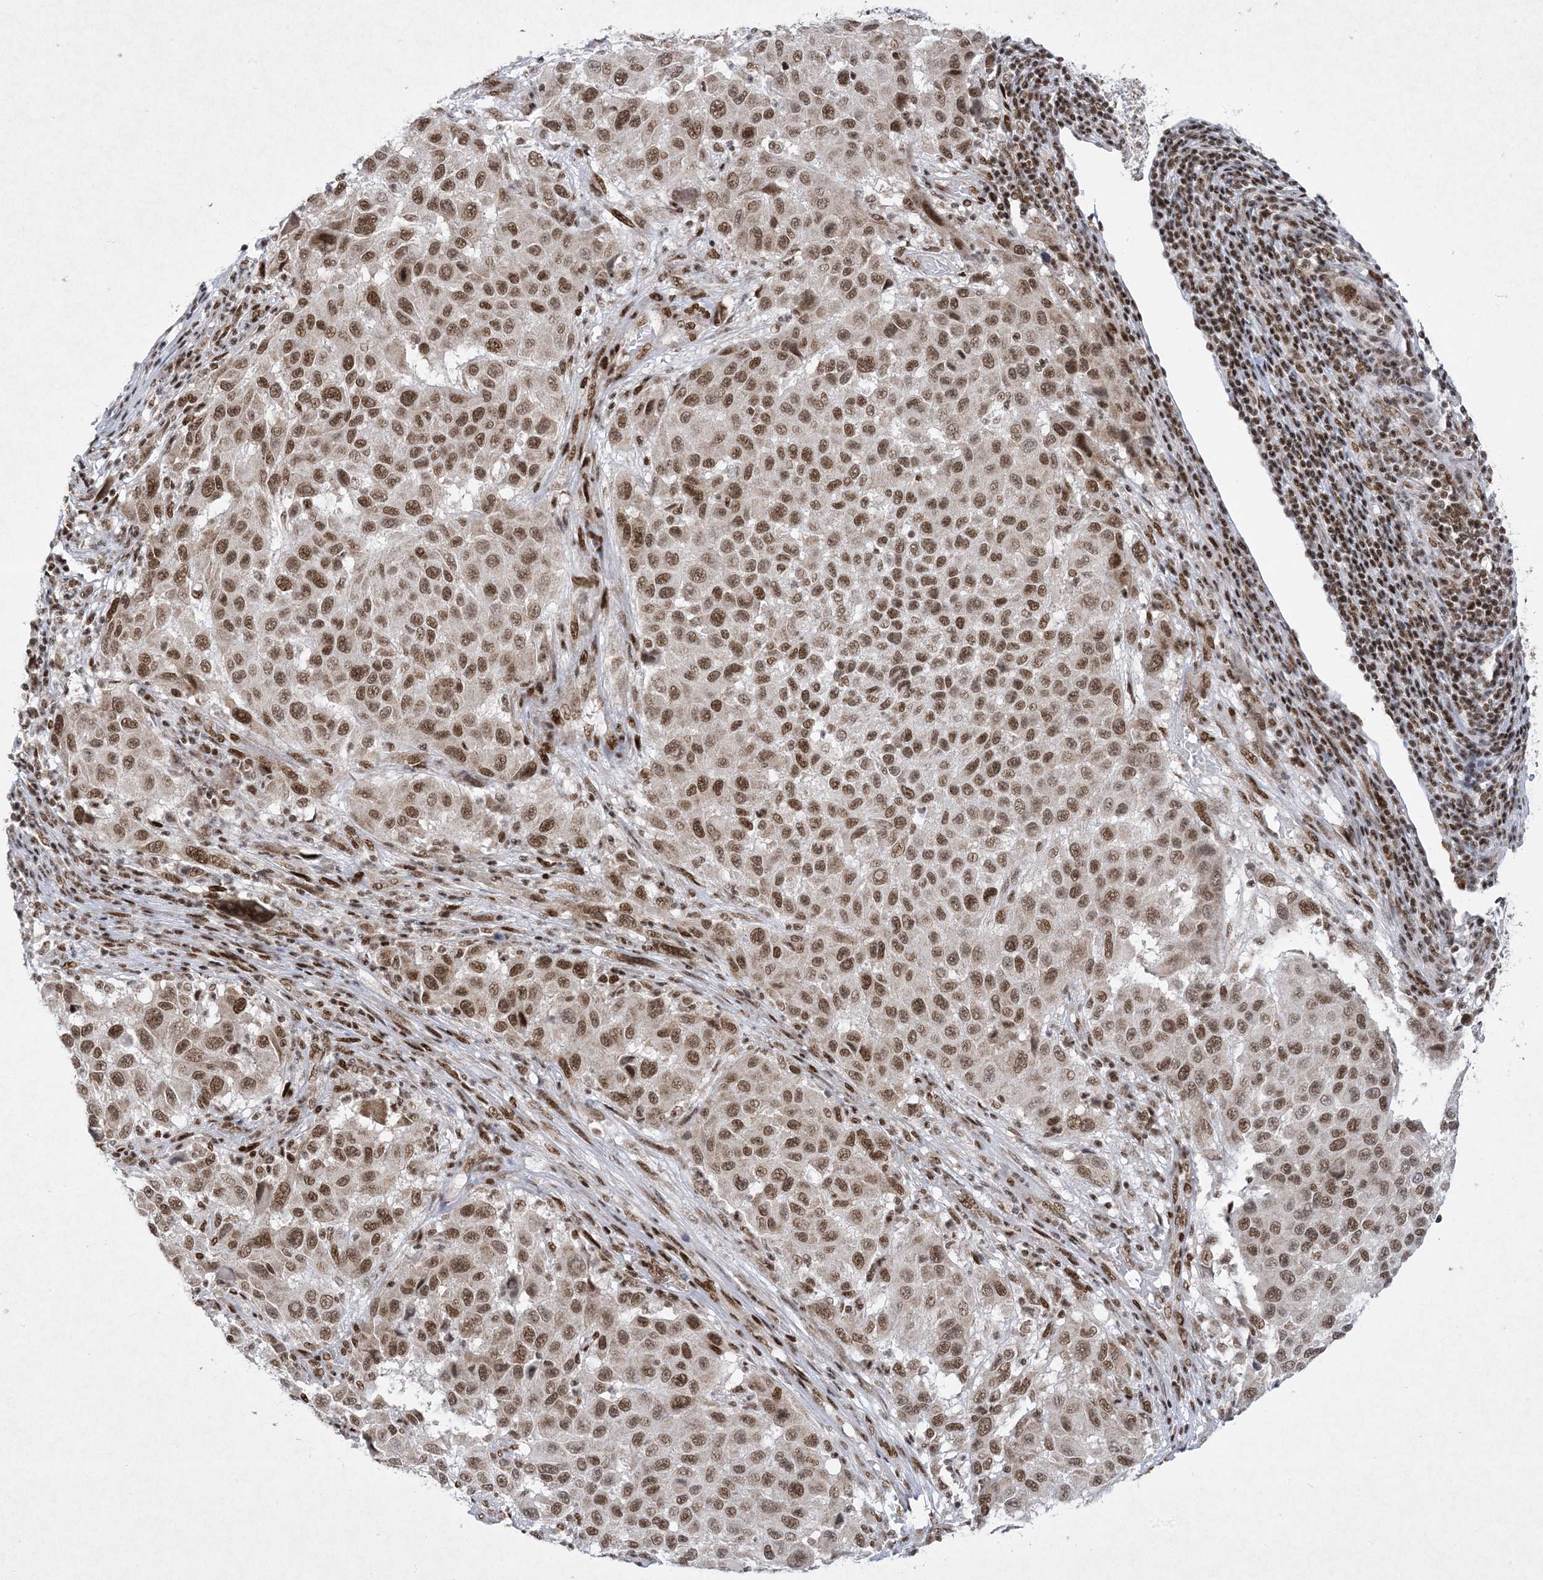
{"staining": {"intensity": "moderate", "quantity": ">75%", "location": "nuclear"}, "tissue": "melanoma", "cell_type": "Tumor cells", "image_type": "cancer", "snomed": [{"axis": "morphology", "description": "Malignant melanoma, Metastatic site"}, {"axis": "topography", "description": "Lymph node"}], "caption": "An immunohistochemistry micrograph of neoplastic tissue is shown. Protein staining in brown highlights moderate nuclear positivity in melanoma within tumor cells.", "gene": "PKNOX2", "patient": {"sex": "male", "age": 61}}